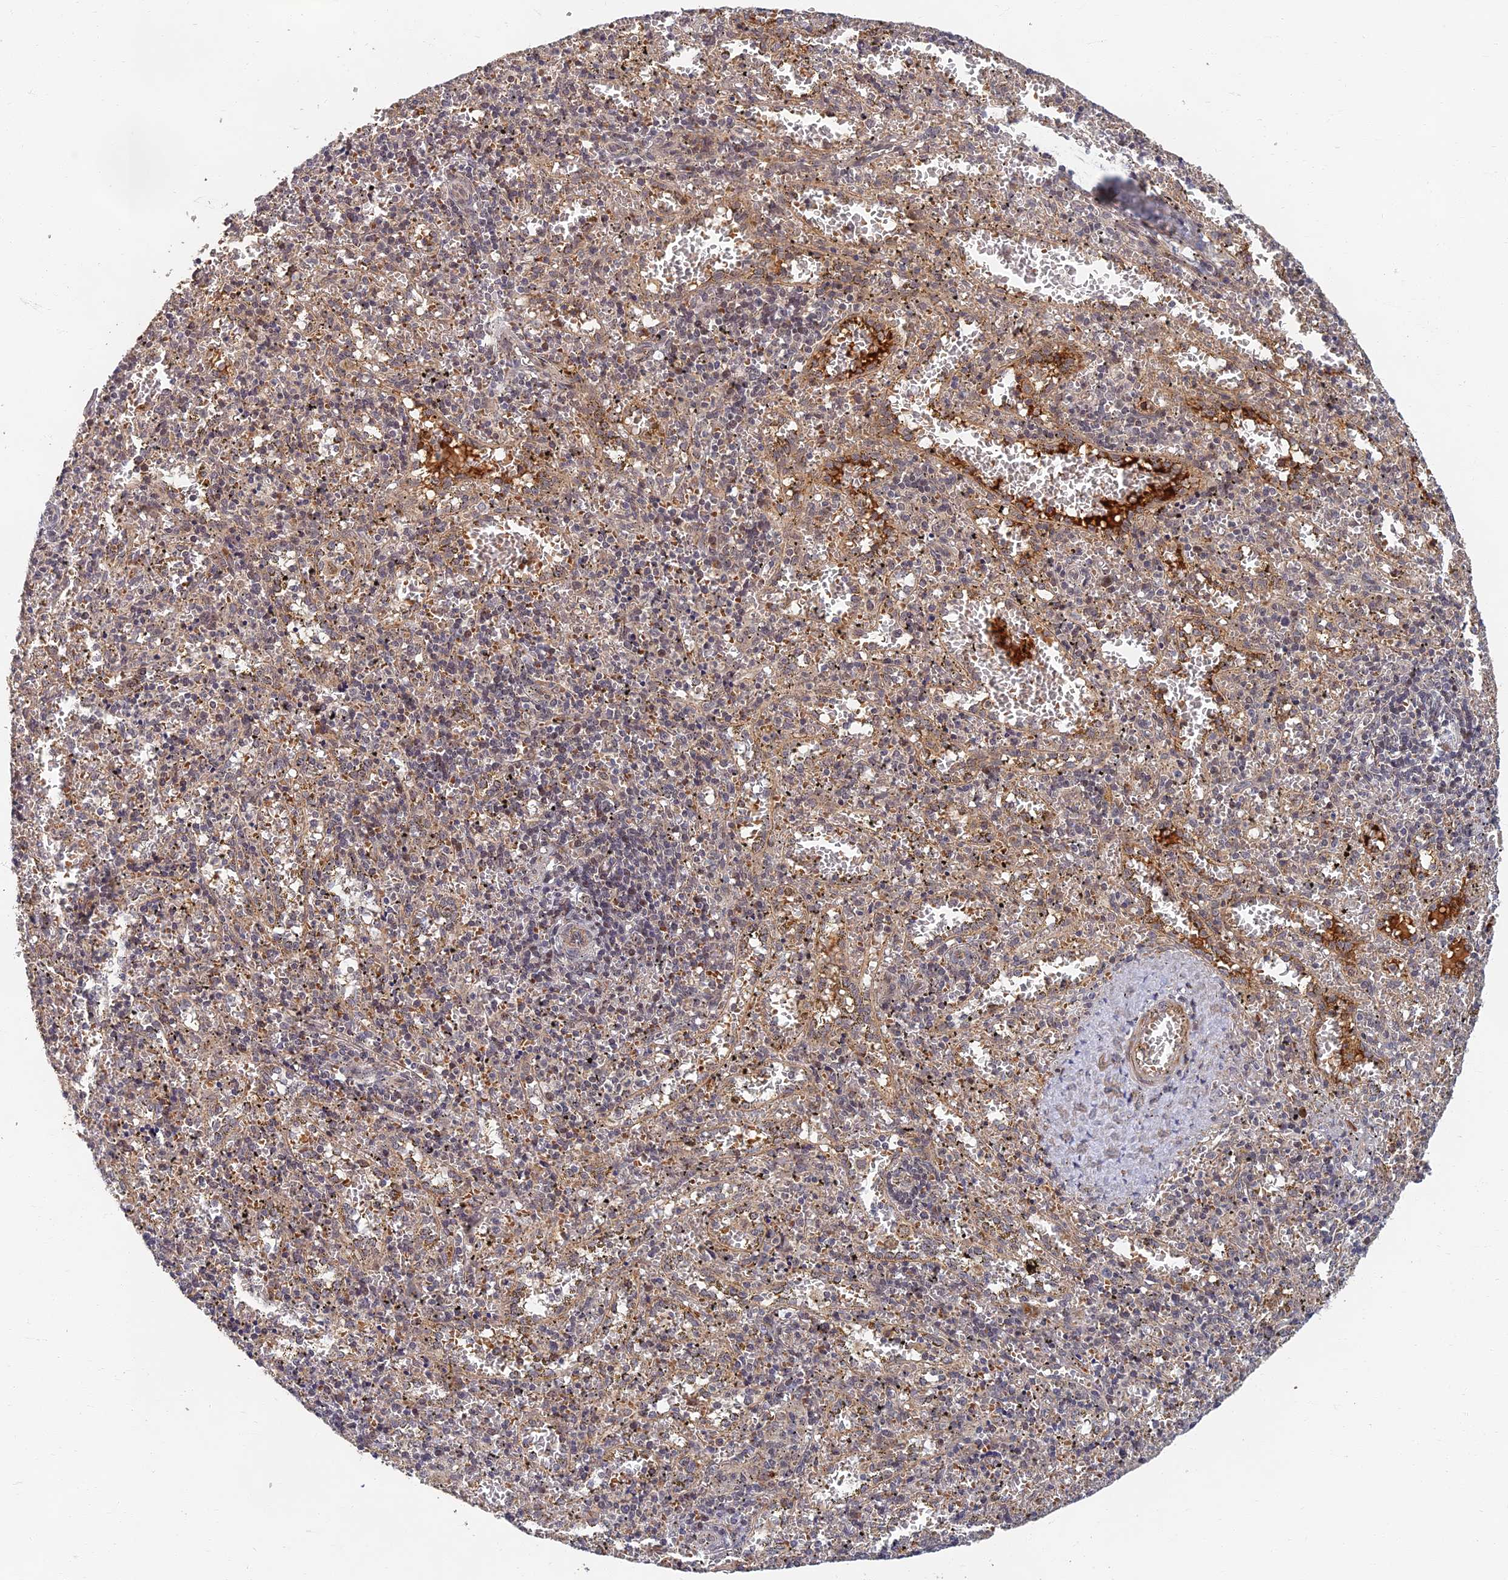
{"staining": {"intensity": "negative", "quantity": "none", "location": "none"}, "tissue": "spleen", "cell_type": "Cells in red pulp", "image_type": "normal", "snomed": [{"axis": "morphology", "description": "Normal tissue, NOS"}, {"axis": "topography", "description": "Spleen"}], "caption": "There is no significant positivity in cells in red pulp of spleen. (DAB (3,3'-diaminobenzidine) immunohistochemistry with hematoxylin counter stain).", "gene": "EARS2", "patient": {"sex": "male", "age": 11}}